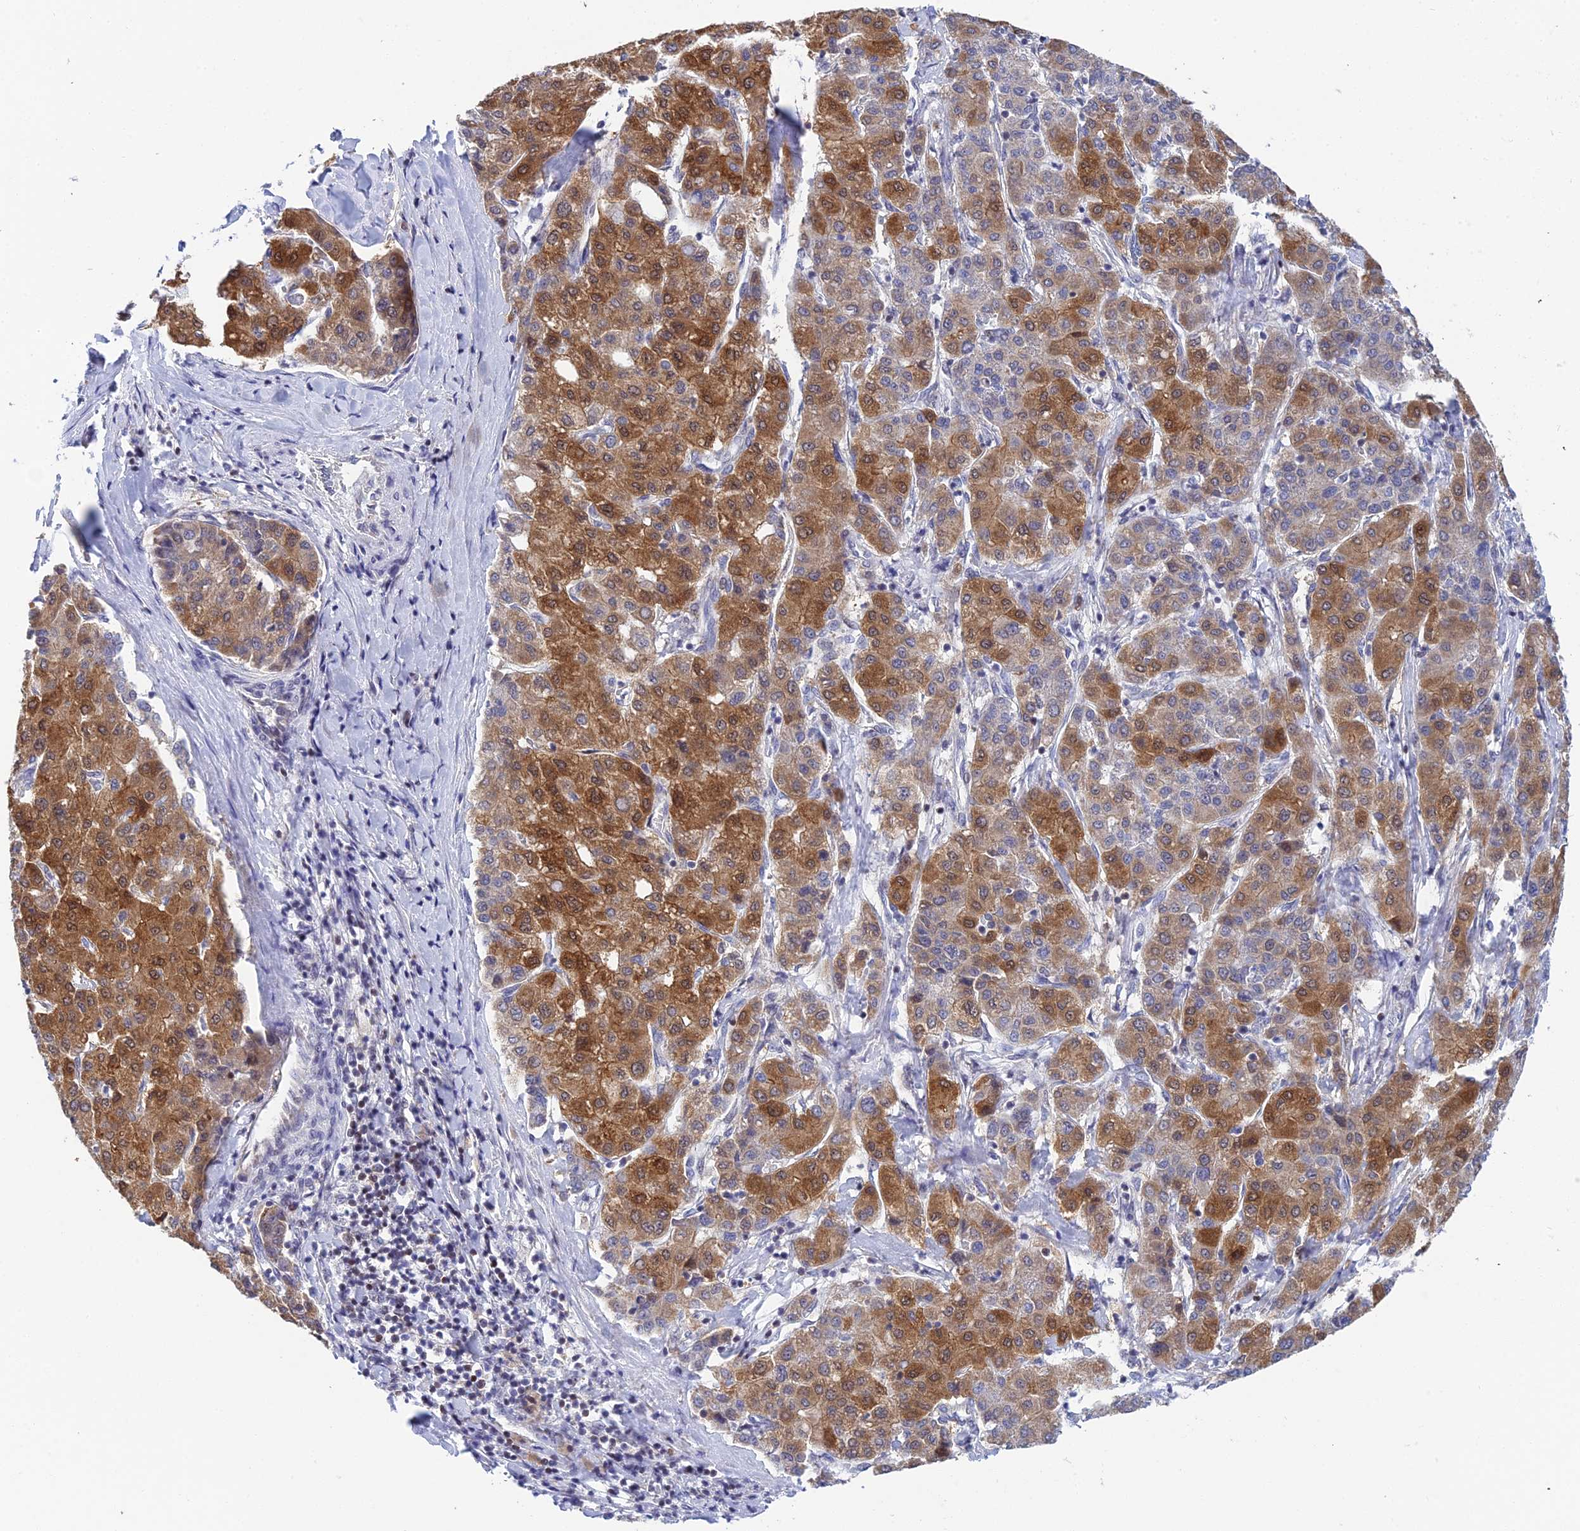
{"staining": {"intensity": "moderate", "quantity": ">75%", "location": "cytoplasmic/membranous"}, "tissue": "liver cancer", "cell_type": "Tumor cells", "image_type": "cancer", "snomed": [{"axis": "morphology", "description": "Carcinoma, Hepatocellular, NOS"}, {"axis": "topography", "description": "Liver"}], "caption": "Protein expression analysis of hepatocellular carcinoma (liver) reveals moderate cytoplasmic/membranous expression in approximately >75% of tumor cells.", "gene": "ELOA2", "patient": {"sex": "male", "age": 65}}